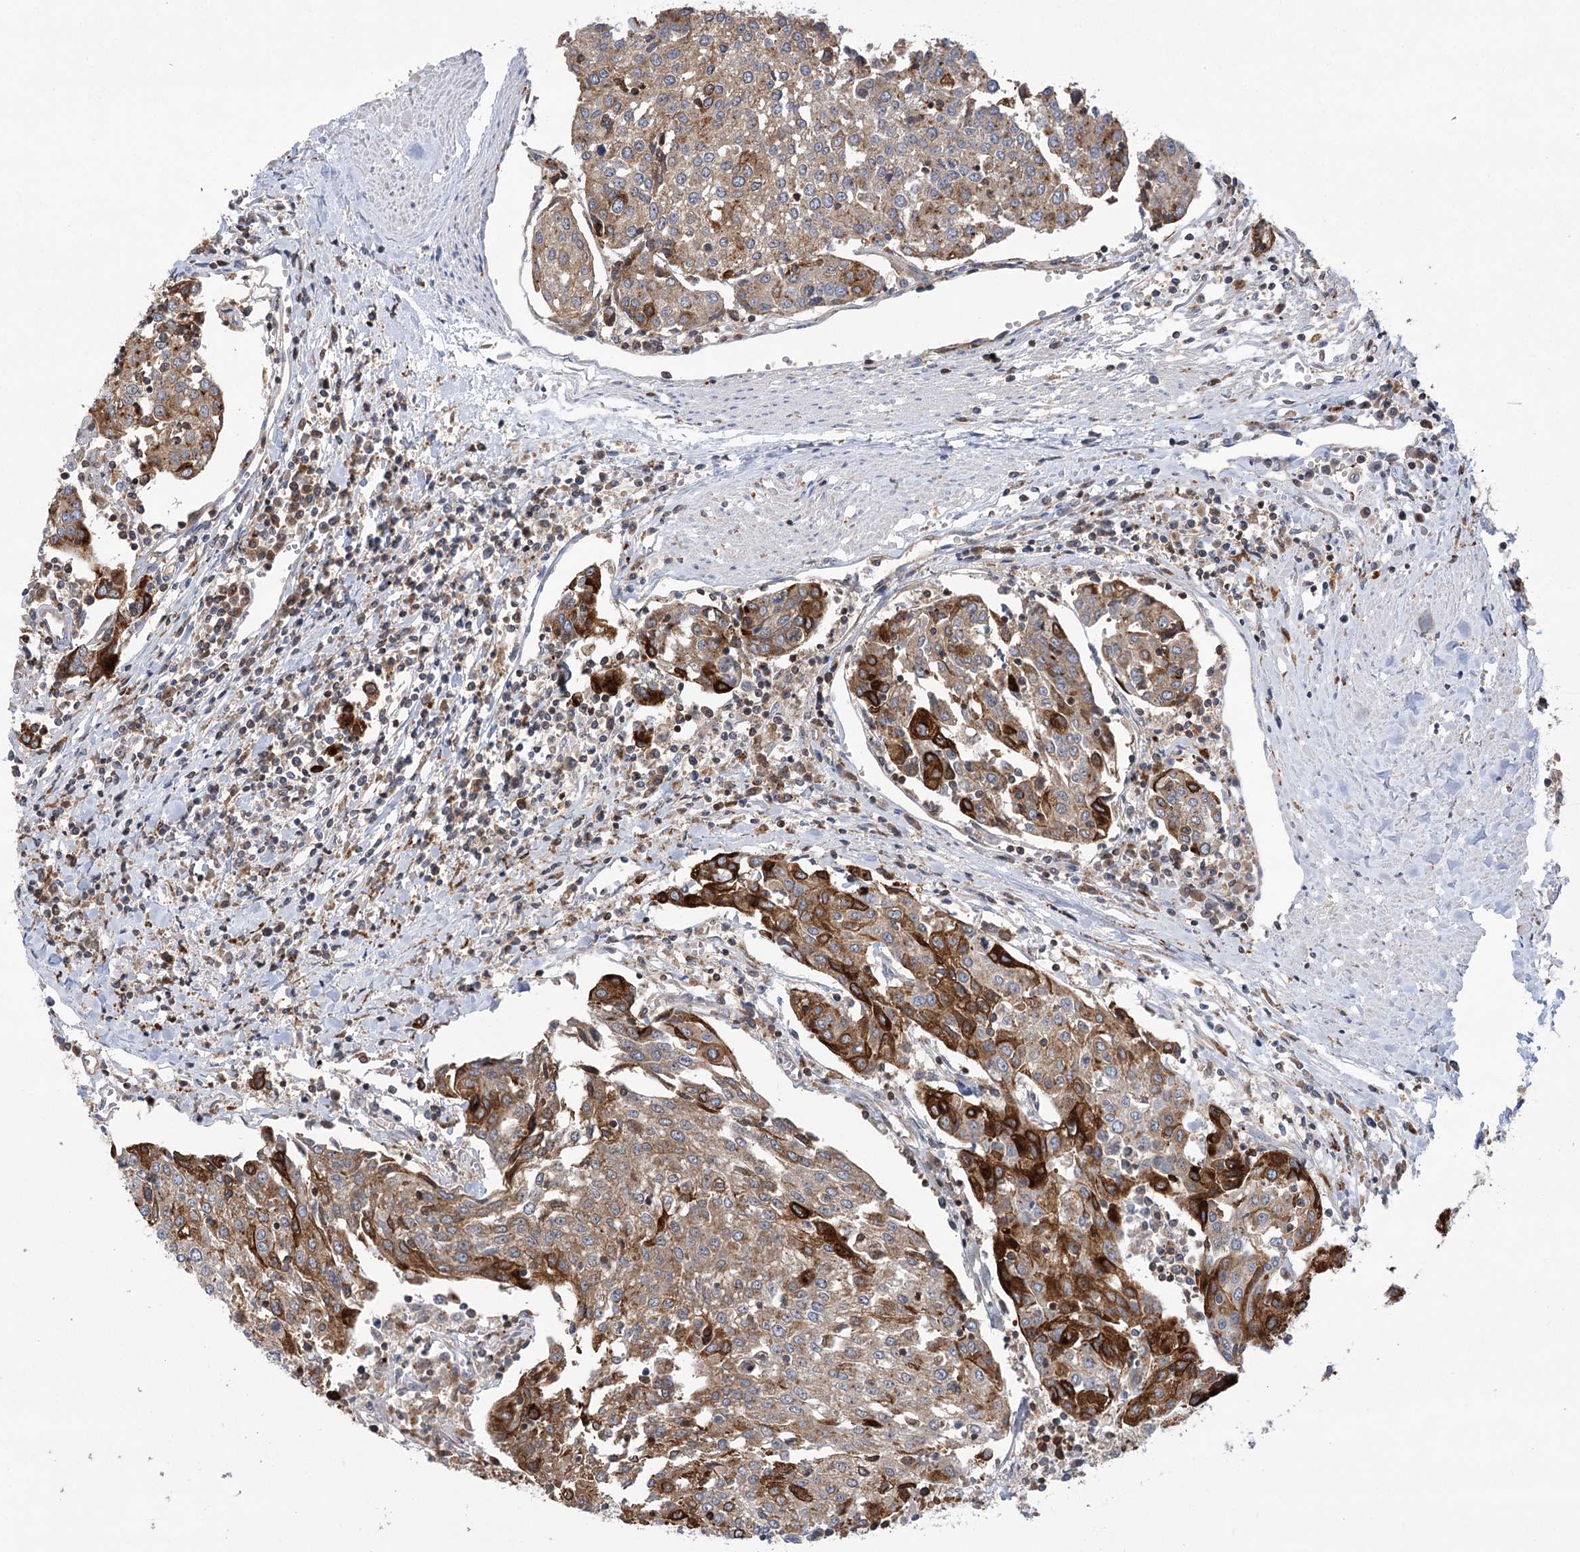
{"staining": {"intensity": "strong", "quantity": "<25%", "location": "cytoplasmic/membranous"}, "tissue": "urothelial cancer", "cell_type": "Tumor cells", "image_type": "cancer", "snomed": [{"axis": "morphology", "description": "Urothelial carcinoma, High grade"}, {"axis": "topography", "description": "Urinary bladder"}], "caption": "Urothelial cancer stained with immunohistochemistry (IHC) demonstrates strong cytoplasmic/membranous staining in about <25% of tumor cells.", "gene": "VPS37B", "patient": {"sex": "female", "age": 85}}